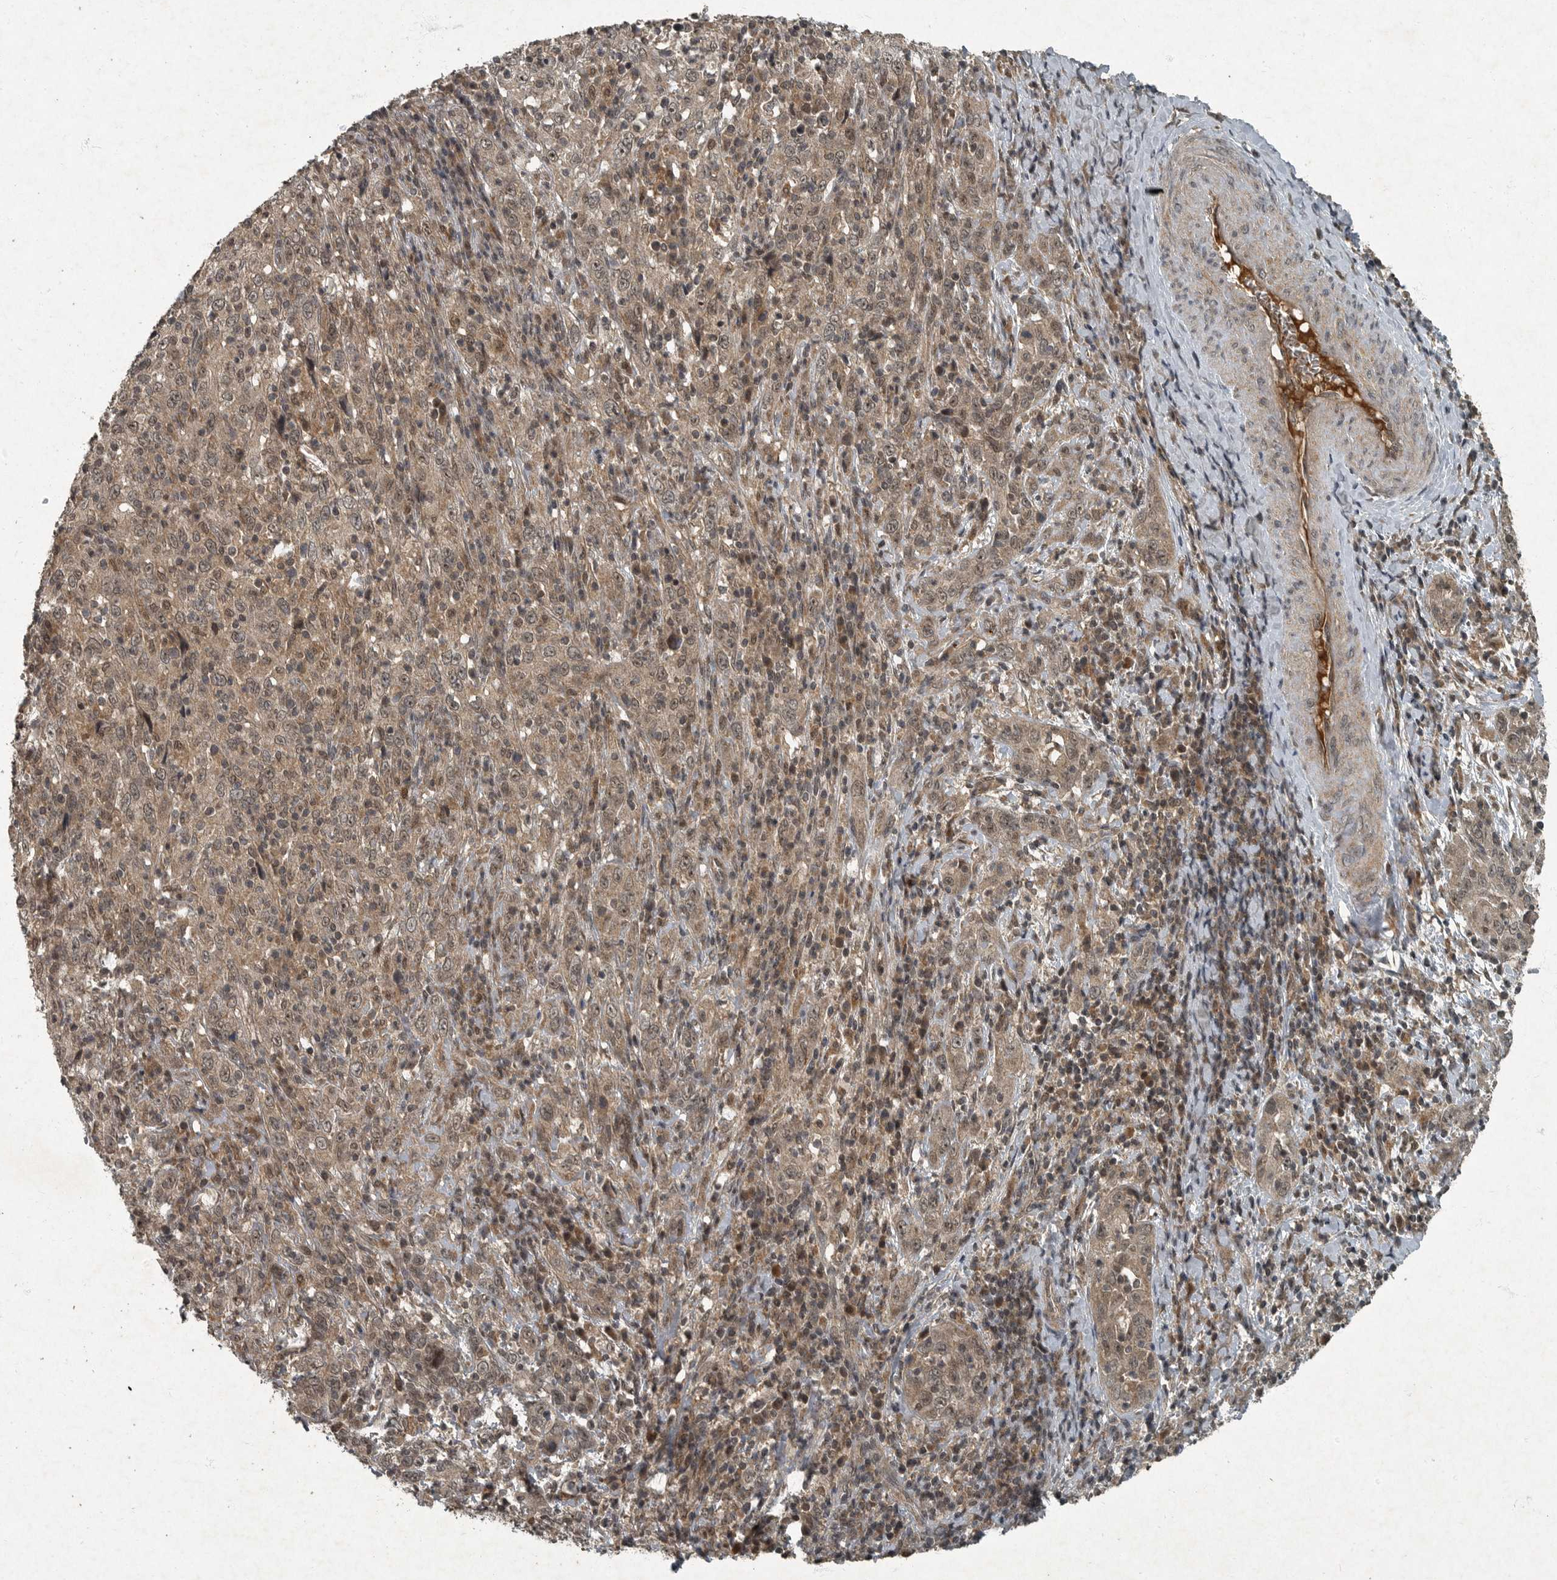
{"staining": {"intensity": "weak", "quantity": ">75%", "location": "cytoplasmic/membranous"}, "tissue": "cervical cancer", "cell_type": "Tumor cells", "image_type": "cancer", "snomed": [{"axis": "morphology", "description": "Squamous cell carcinoma, NOS"}, {"axis": "topography", "description": "Cervix"}], "caption": "Cervical cancer stained with a protein marker displays weak staining in tumor cells.", "gene": "FOXO1", "patient": {"sex": "female", "age": 46}}